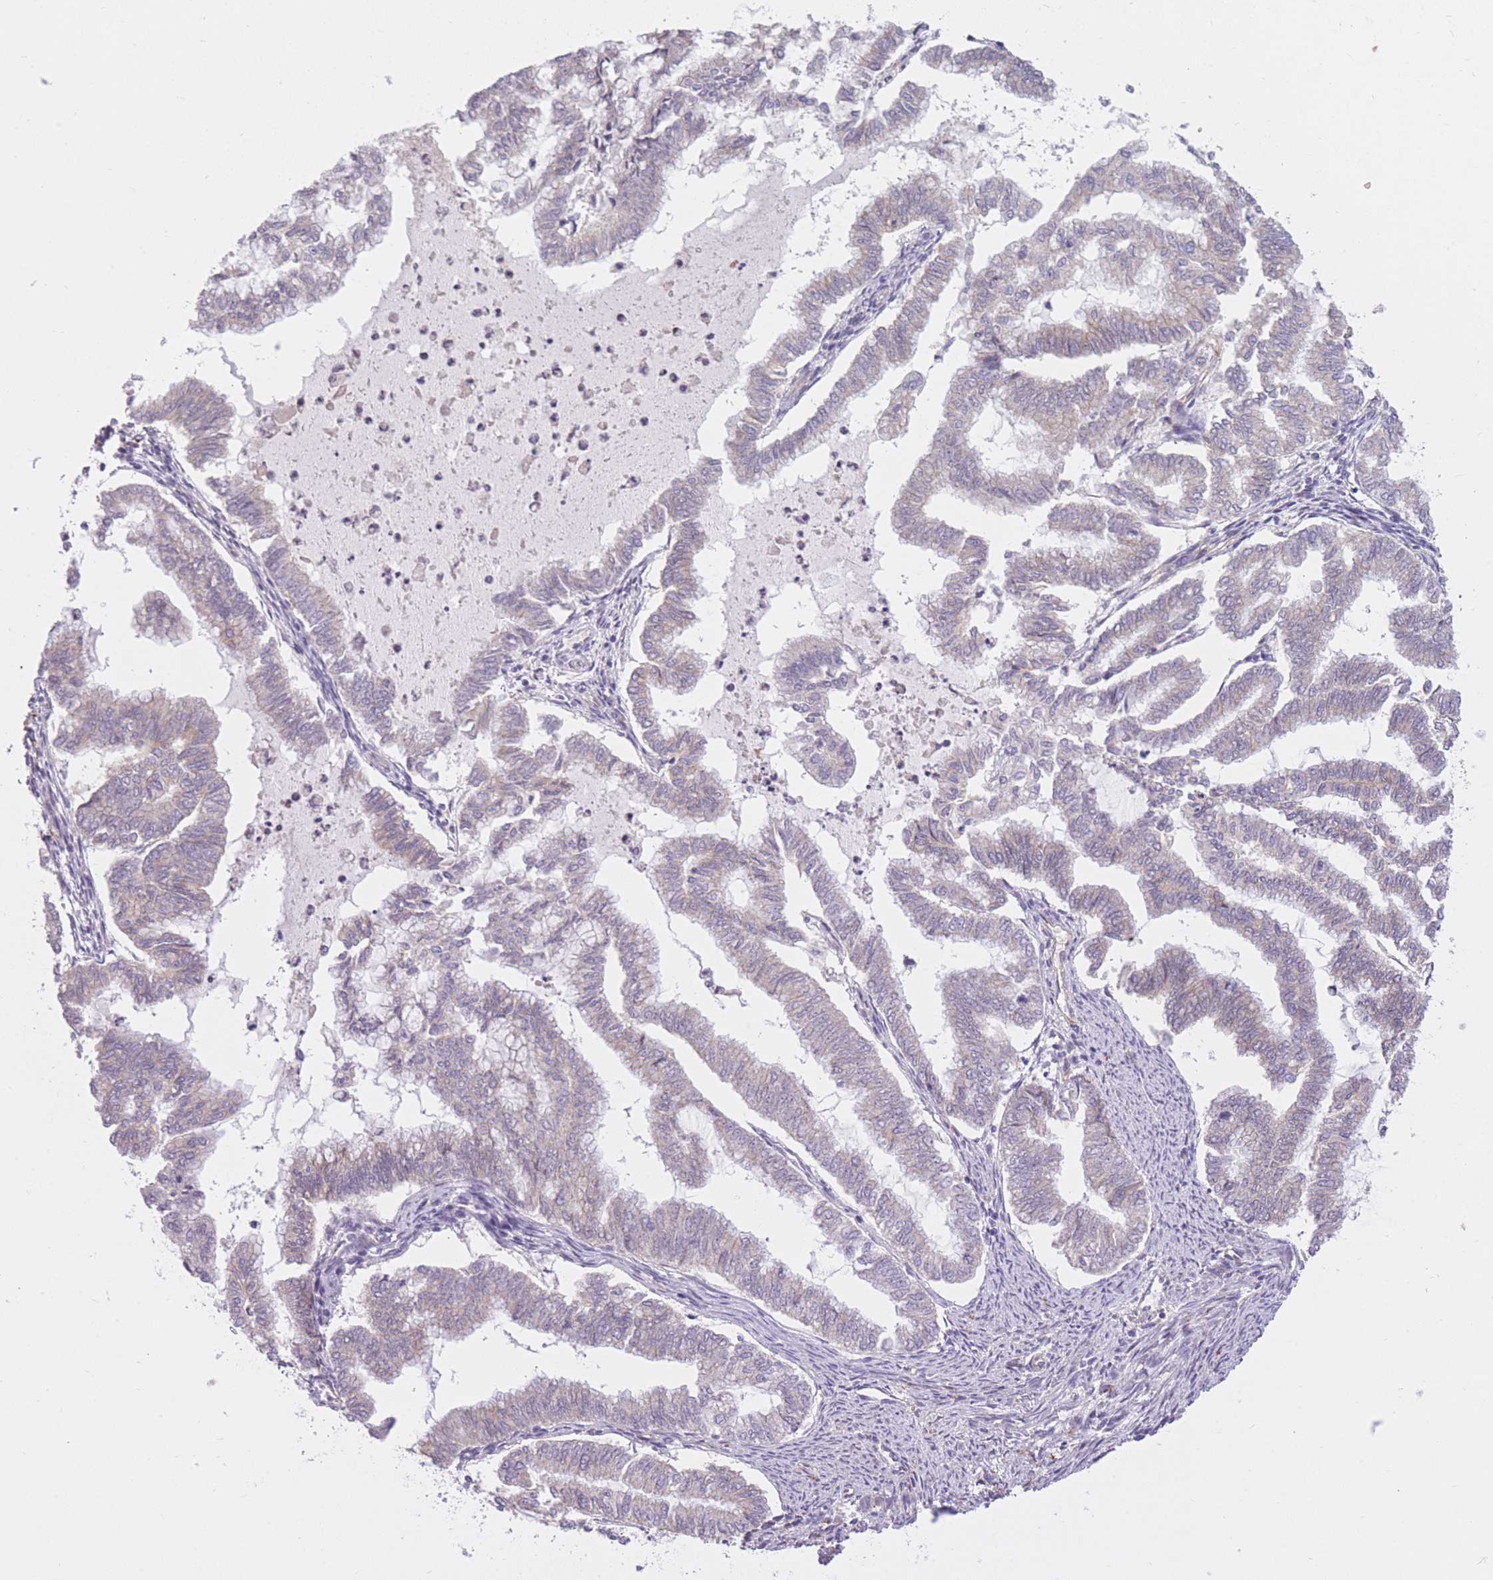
{"staining": {"intensity": "negative", "quantity": "none", "location": "none"}, "tissue": "endometrial cancer", "cell_type": "Tumor cells", "image_type": "cancer", "snomed": [{"axis": "morphology", "description": "Adenocarcinoma, NOS"}, {"axis": "topography", "description": "Endometrium"}], "caption": "The immunohistochemistry micrograph has no significant positivity in tumor cells of endometrial cancer tissue.", "gene": "REV1", "patient": {"sex": "female", "age": 79}}